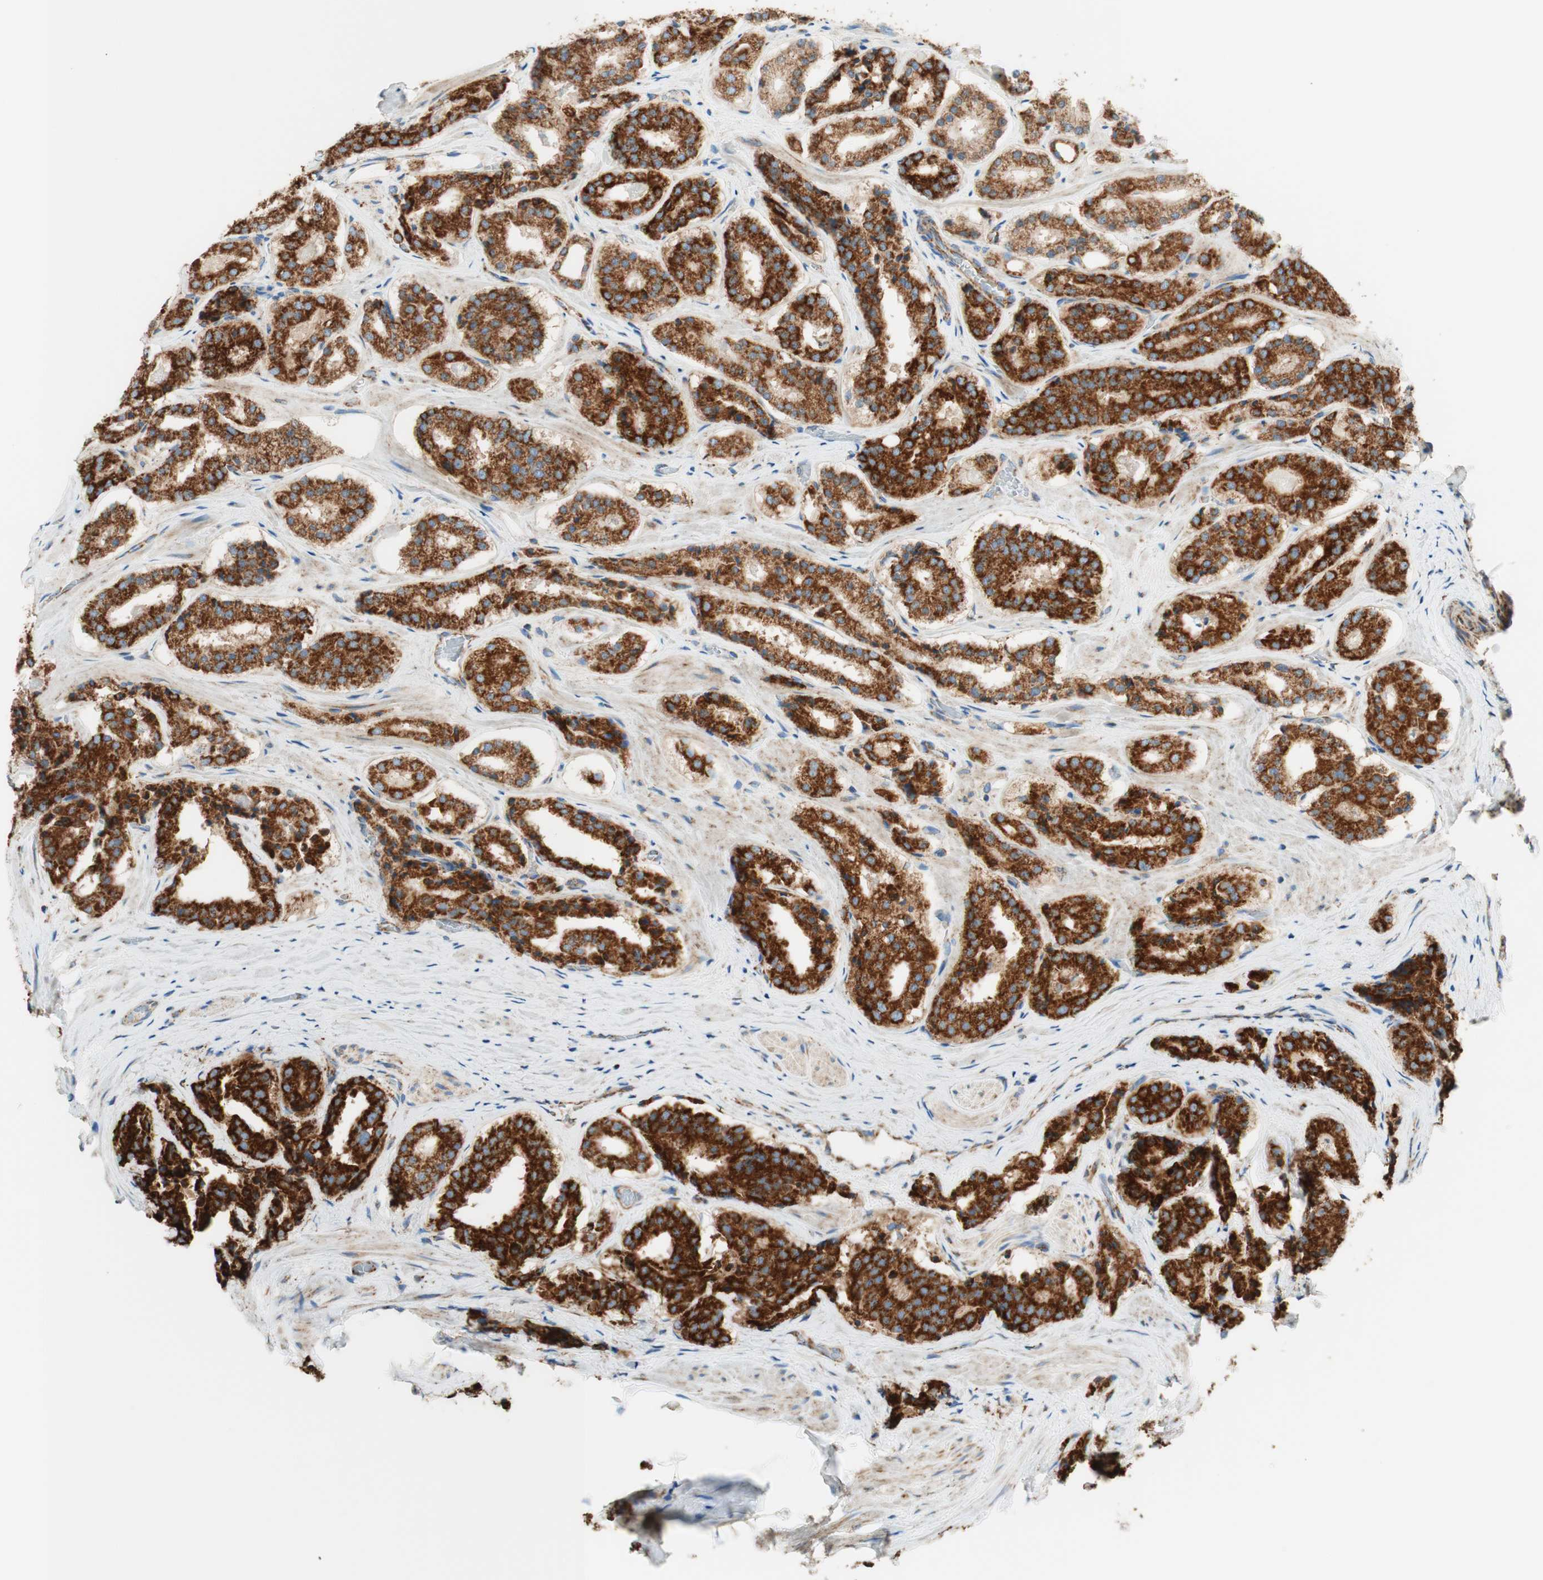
{"staining": {"intensity": "strong", "quantity": ">75%", "location": "cytoplasmic/membranous"}, "tissue": "prostate cancer", "cell_type": "Tumor cells", "image_type": "cancer", "snomed": [{"axis": "morphology", "description": "Adenocarcinoma, High grade"}, {"axis": "topography", "description": "Prostate"}], "caption": "Tumor cells exhibit high levels of strong cytoplasmic/membranous staining in about >75% of cells in adenocarcinoma (high-grade) (prostate).", "gene": "TOMM20", "patient": {"sex": "male", "age": 60}}